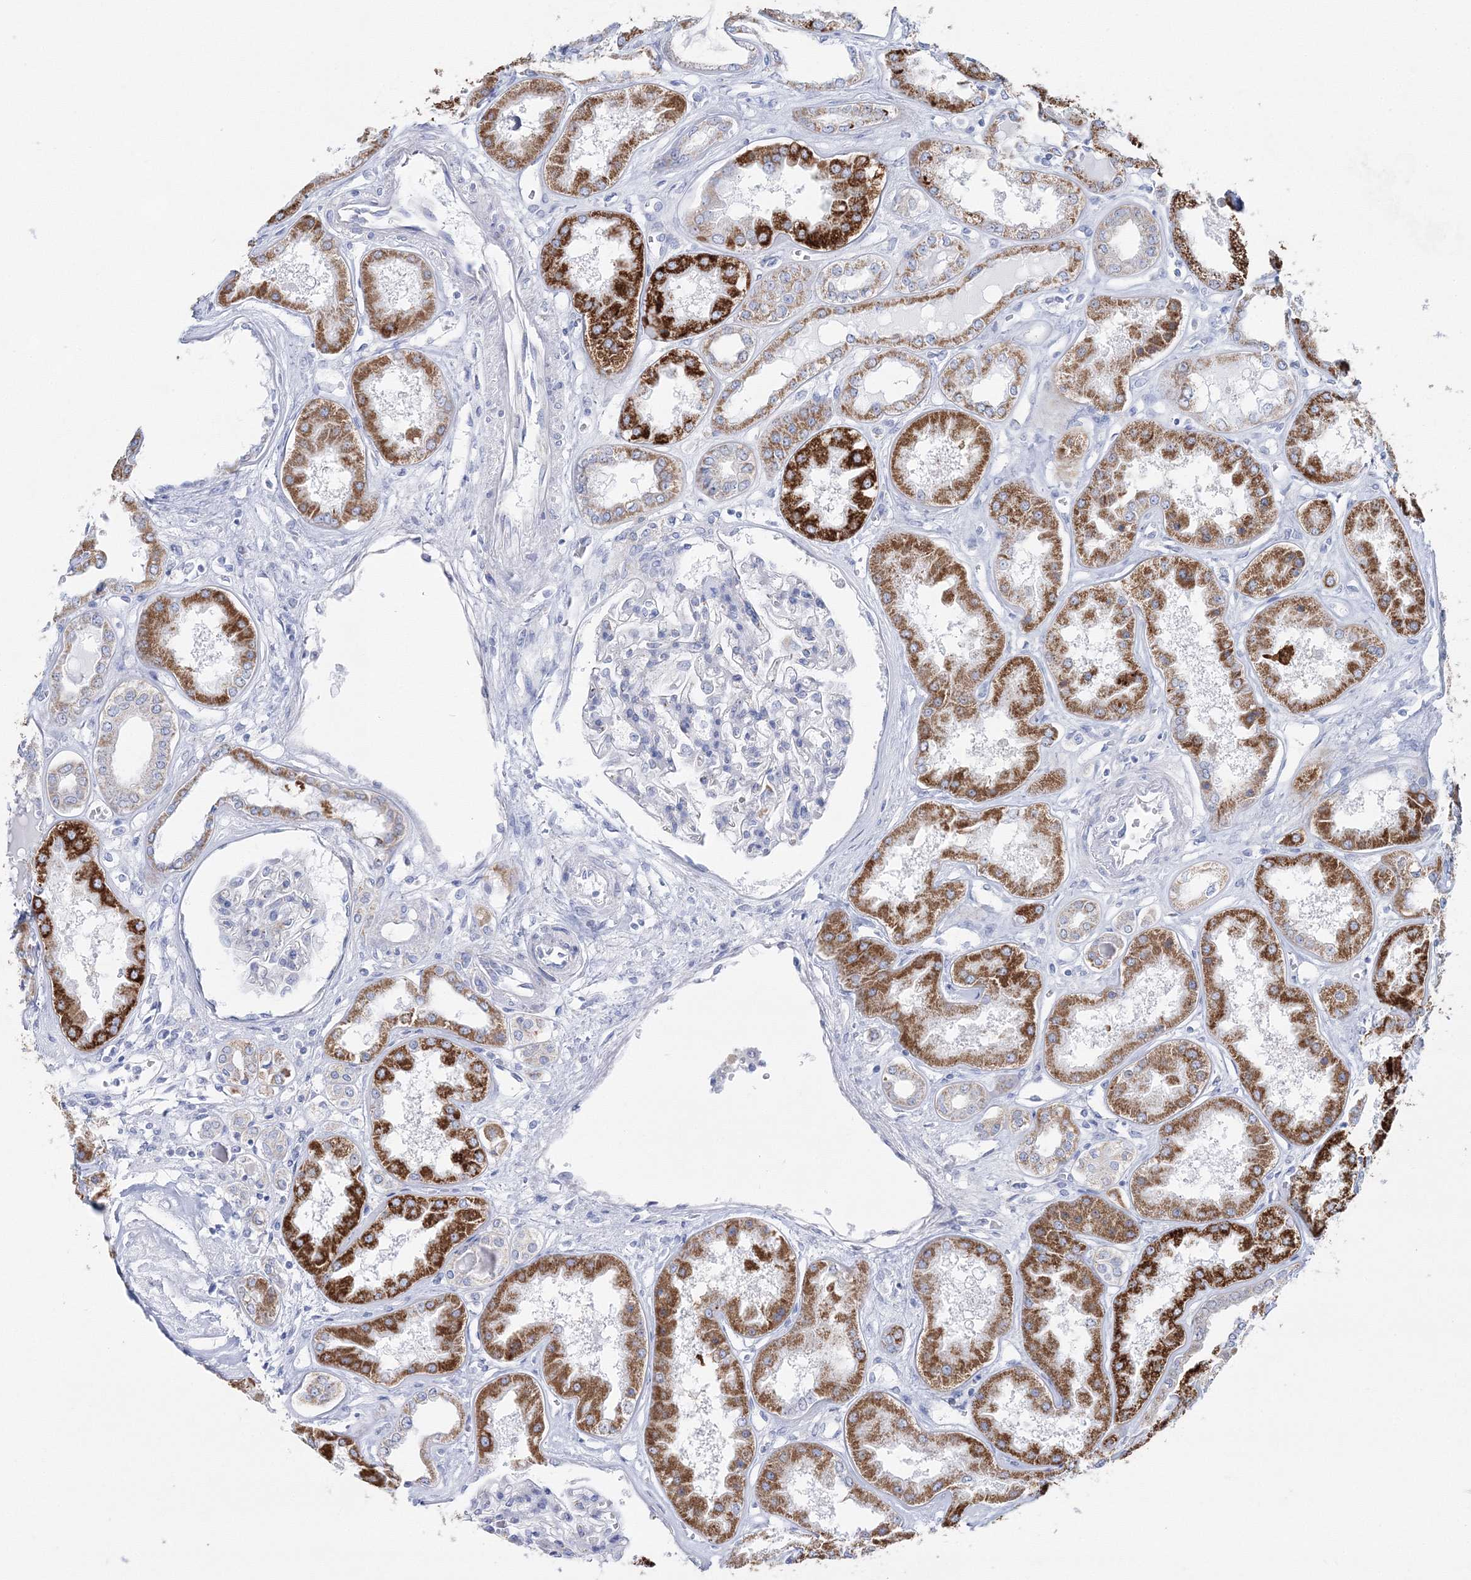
{"staining": {"intensity": "negative", "quantity": "none", "location": "none"}, "tissue": "kidney", "cell_type": "Cells in glomeruli", "image_type": "normal", "snomed": [{"axis": "morphology", "description": "Normal tissue, NOS"}, {"axis": "topography", "description": "Kidney"}], "caption": "Immunohistochemistry (IHC) histopathology image of normal kidney: kidney stained with DAB (3,3'-diaminobenzidine) reveals no significant protein expression in cells in glomeruli. (DAB (3,3'-diaminobenzidine) IHC visualized using brightfield microscopy, high magnification).", "gene": "HIBCH", "patient": {"sex": "female", "age": 56}}